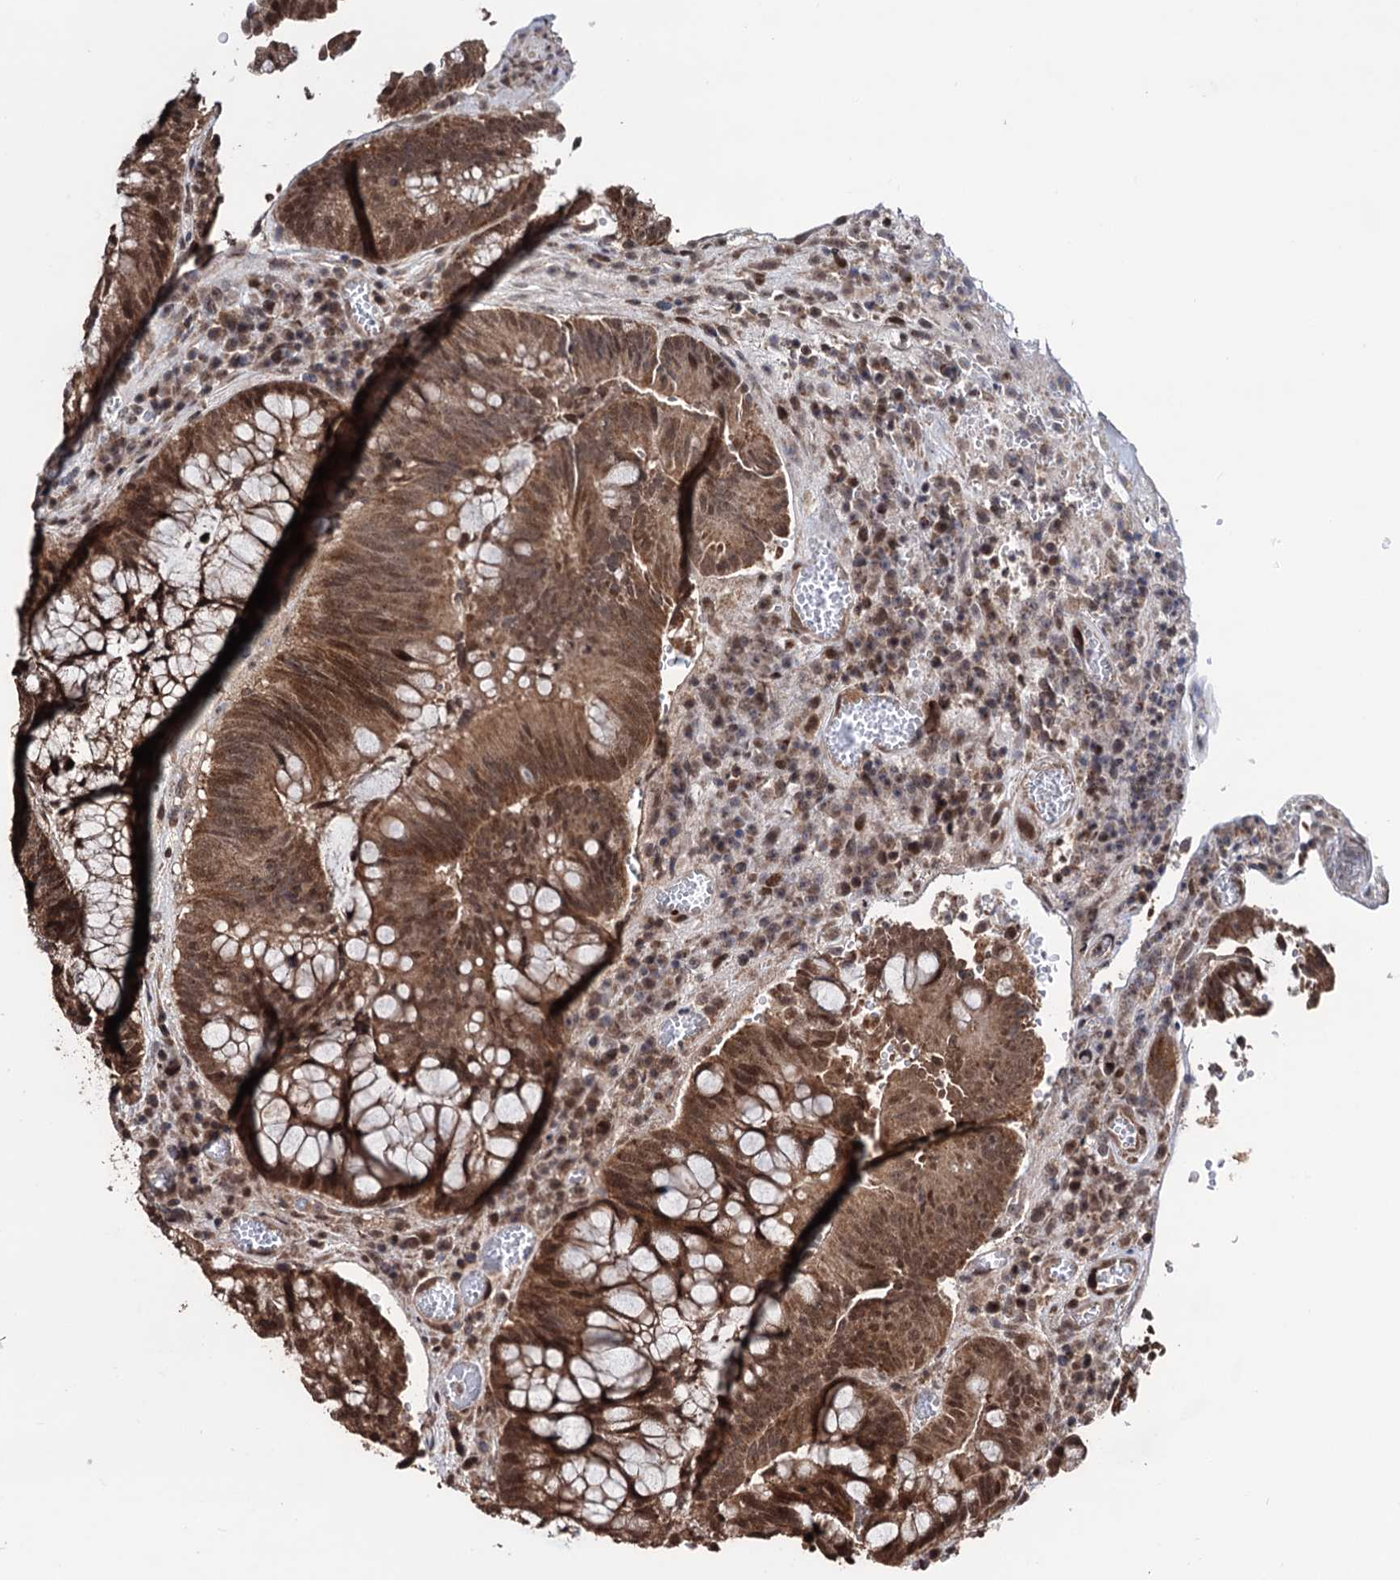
{"staining": {"intensity": "moderate", "quantity": ">75%", "location": "cytoplasmic/membranous,nuclear"}, "tissue": "colorectal cancer", "cell_type": "Tumor cells", "image_type": "cancer", "snomed": [{"axis": "morphology", "description": "Adenocarcinoma, NOS"}, {"axis": "topography", "description": "Rectum"}], "caption": "A photomicrograph showing moderate cytoplasmic/membranous and nuclear staining in approximately >75% of tumor cells in colorectal cancer, as visualized by brown immunohistochemical staining.", "gene": "KLF5", "patient": {"sex": "male", "age": 69}}